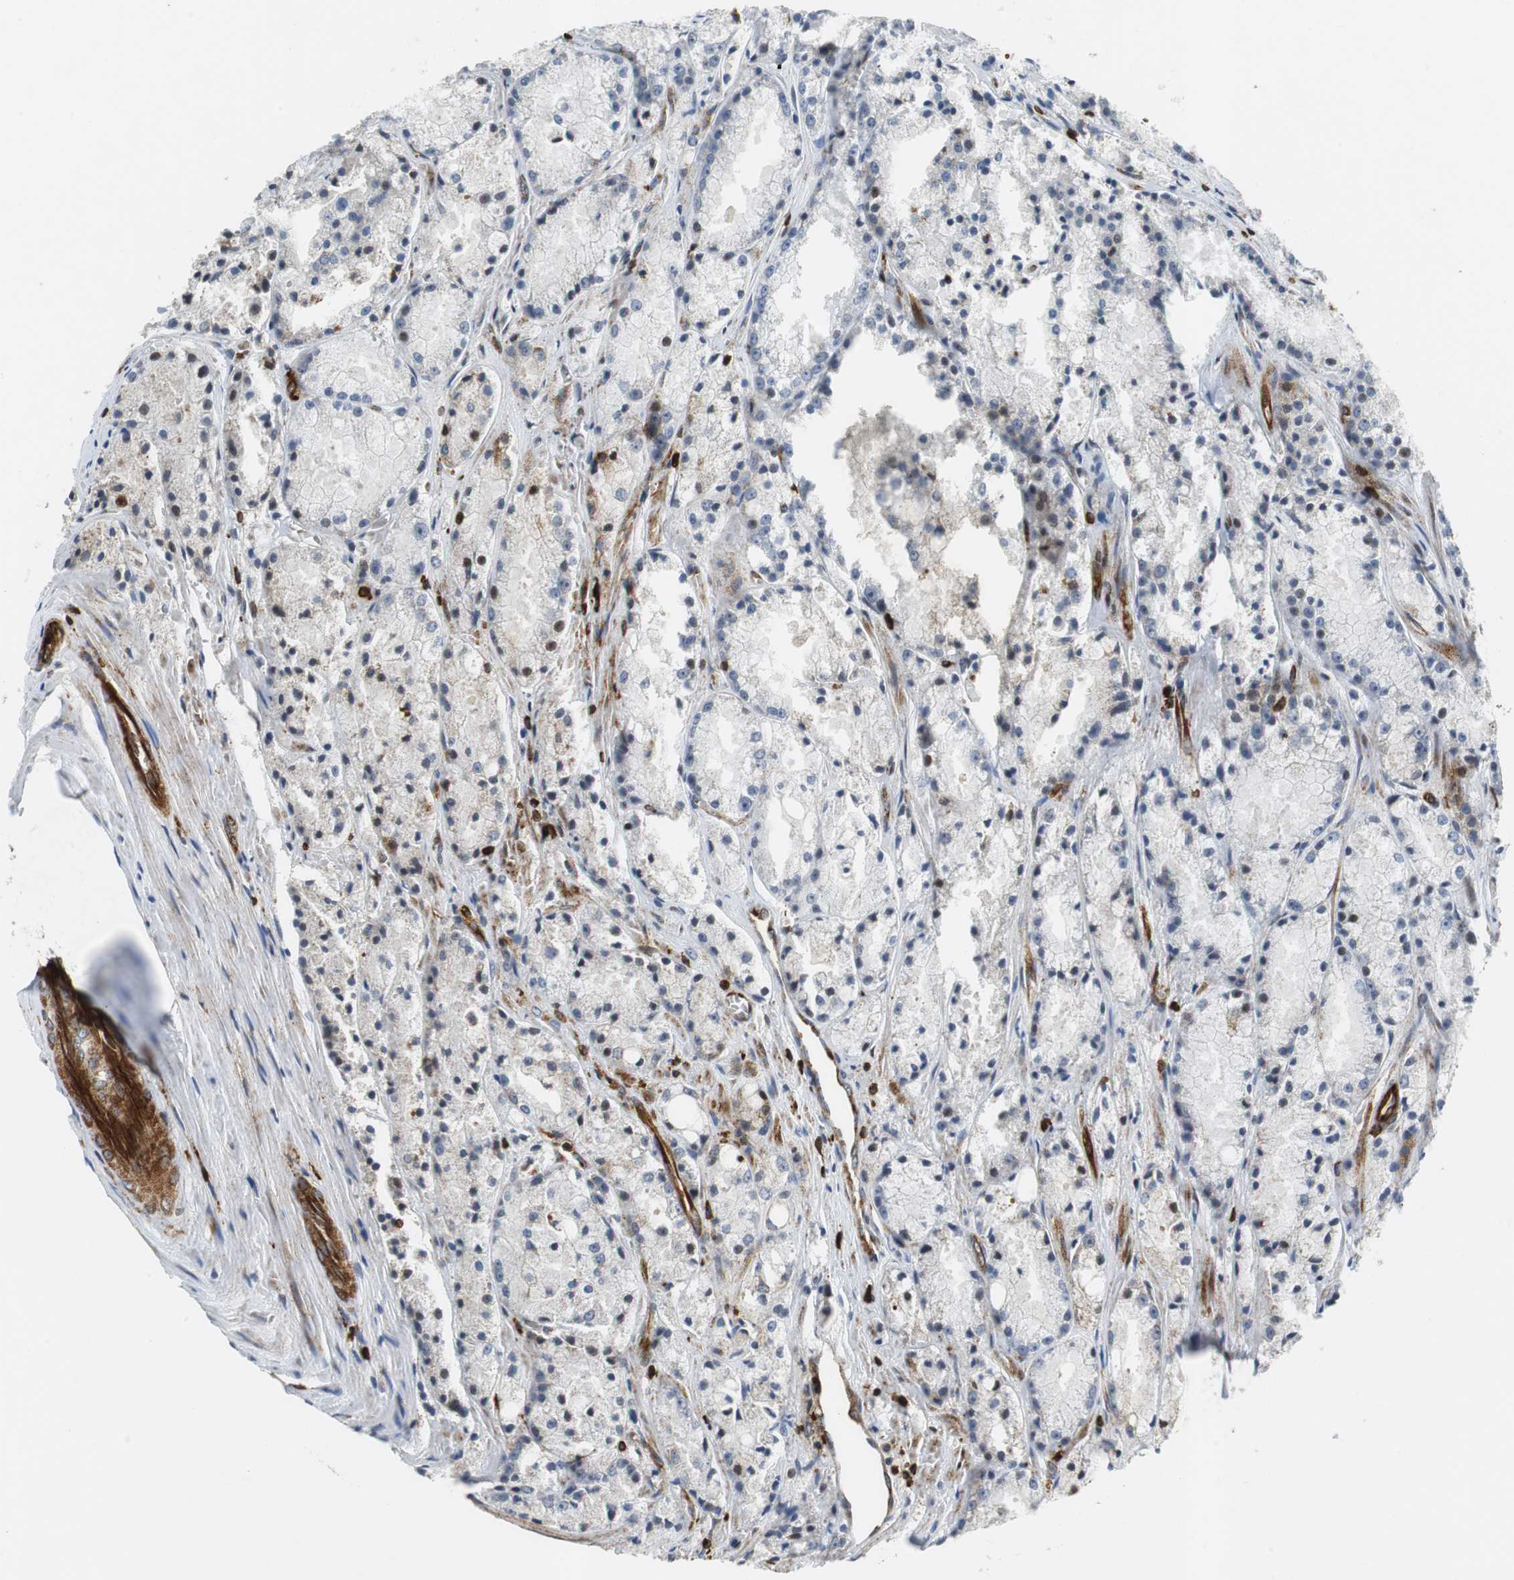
{"staining": {"intensity": "negative", "quantity": "none", "location": "none"}, "tissue": "prostate cancer", "cell_type": "Tumor cells", "image_type": "cancer", "snomed": [{"axis": "morphology", "description": "Adenocarcinoma, Low grade"}, {"axis": "topography", "description": "Prostate"}], "caption": "Prostate cancer stained for a protein using IHC demonstrates no staining tumor cells.", "gene": "TUBA4A", "patient": {"sex": "male", "age": 64}}